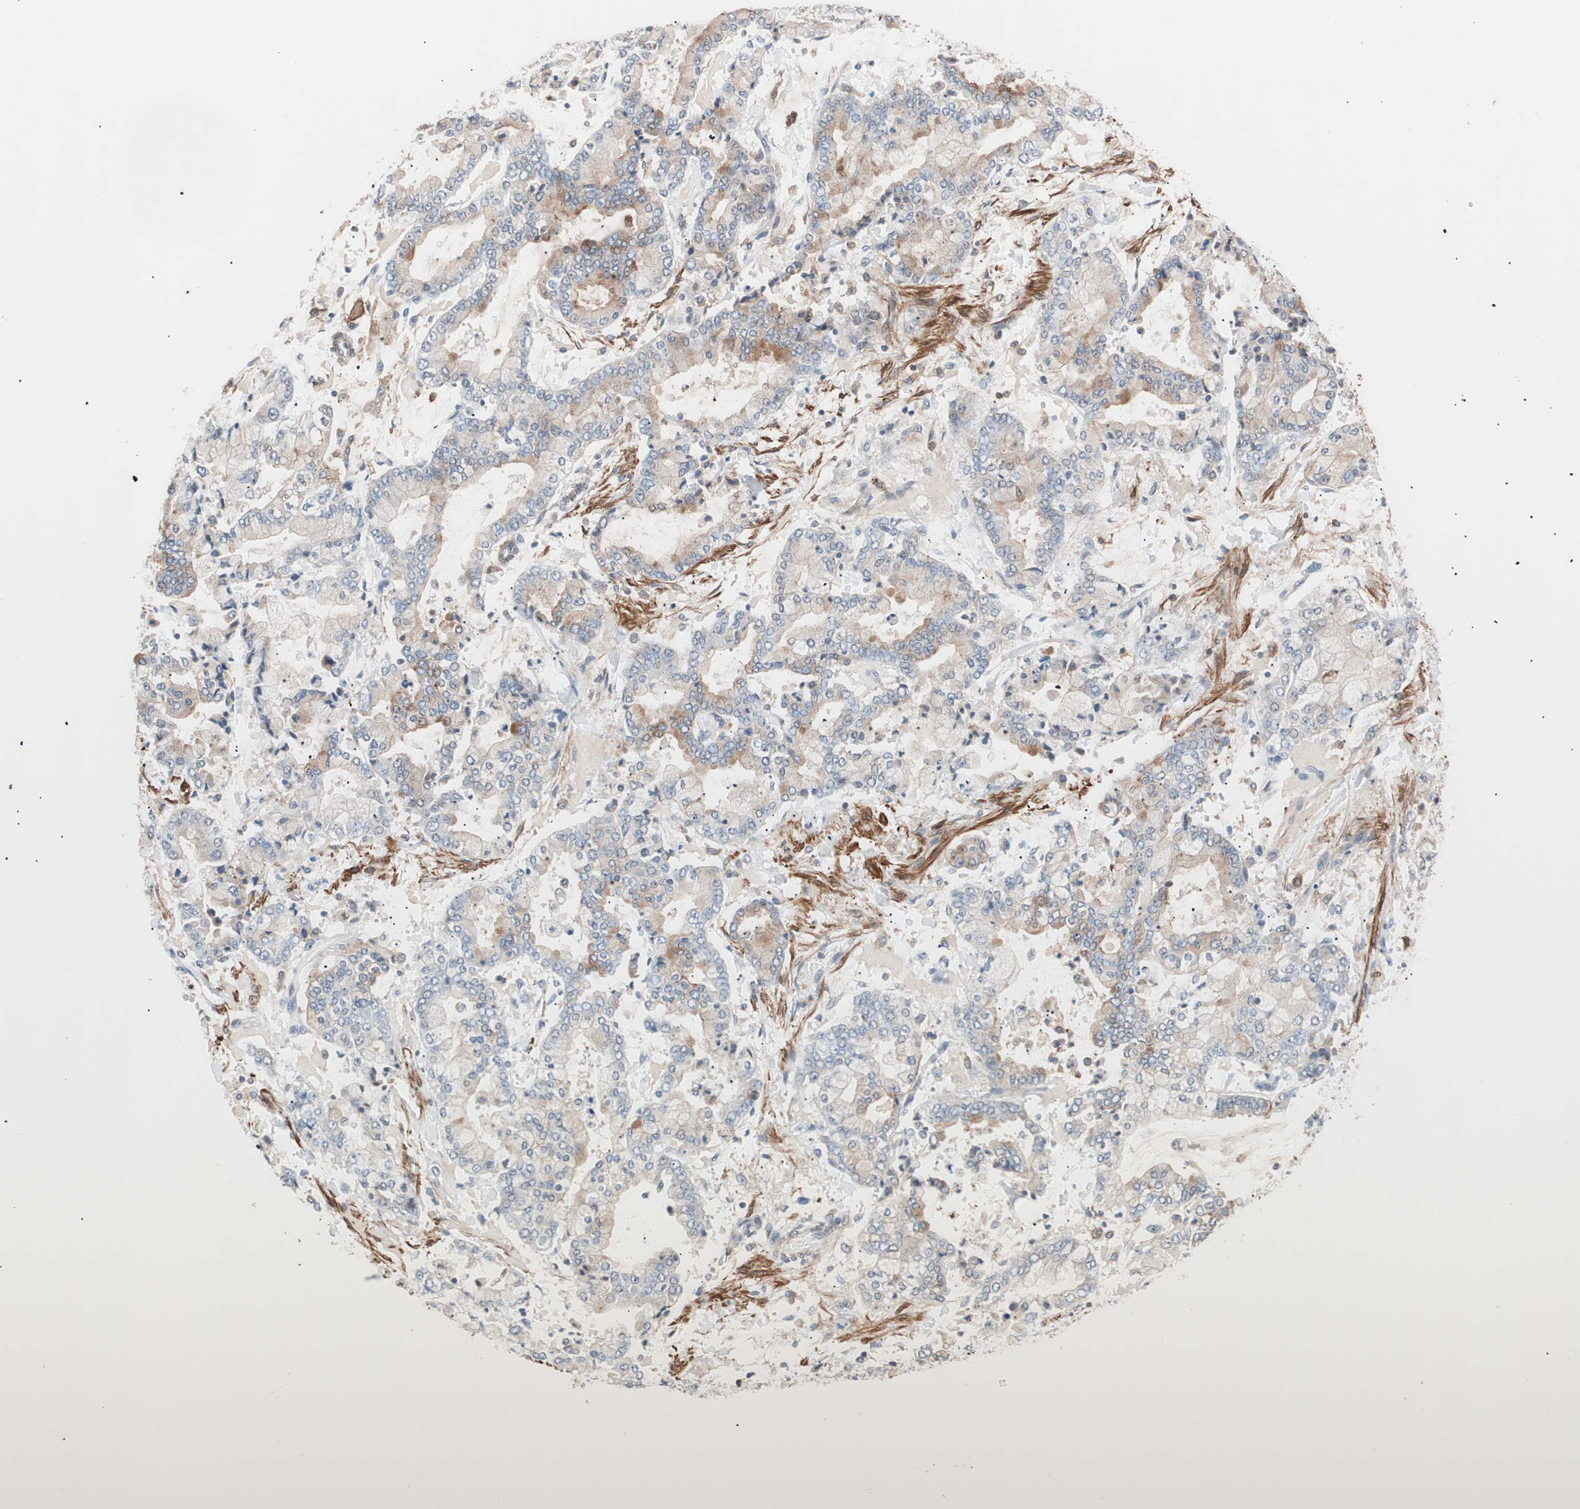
{"staining": {"intensity": "weak", "quantity": "<25%", "location": "cytoplasmic/membranous"}, "tissue": "stomach cancer", "cell_type": "Tumor cells", "image_type": "cancer", "snomed": [{"axis": "morphology", "description": "Adenocarcinoma, NOS"}, {"axis": "topography", "description": "Stomach"}], "caption": "High magnification brightfield microscopy of stomach cancer (adenocarcinoma) stained with DAB (brown) and counterstained with hematoxylin (blue): tumor cells show no significant positivity.", "gene": "LITAF", "patient": {"sex": "male", "age": 76}}